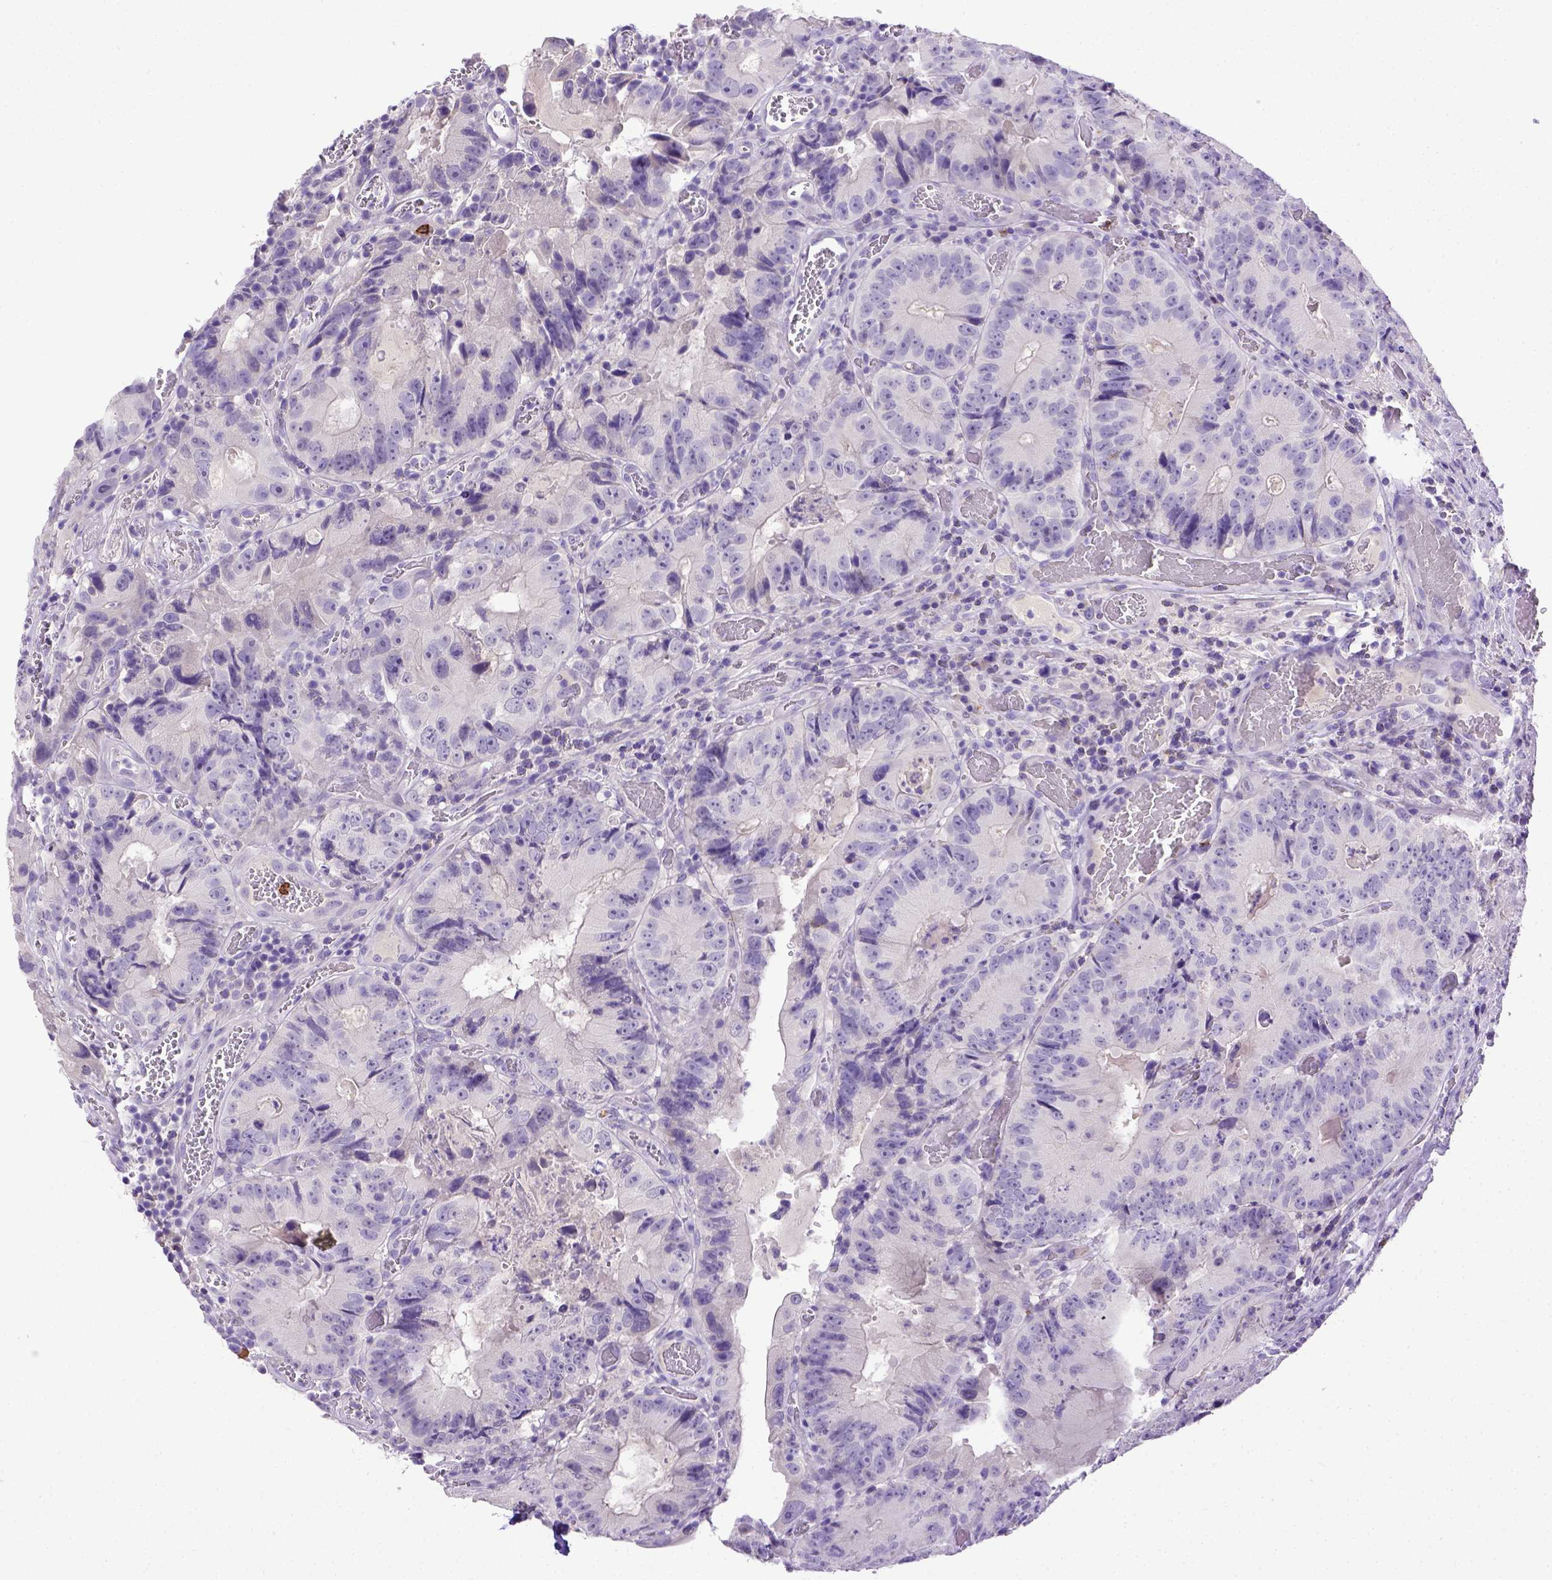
{"staining": {"intensity": "negative", "quantity": "none", "location": "none"}, "tissue": "colorectal cancer", "cell_type": "Tumor cells", "image_type": "cancer", "snomed": [{"axis": "morphology", "description": "Adenocarcinoma, NOS"}, {"axis": "topography", "description": "Colon"}], "caption": "Immunohistochemistry (IHC) of colorectal cancer demonstrates no positivity in tumor cells. (Brightfield microscopy of DAB (3,3'-diaminobenzidine) immunohistochemistry at high magnification).", "gene": "B3GAT1", "patient": {"sex": "female", "age": 86}}